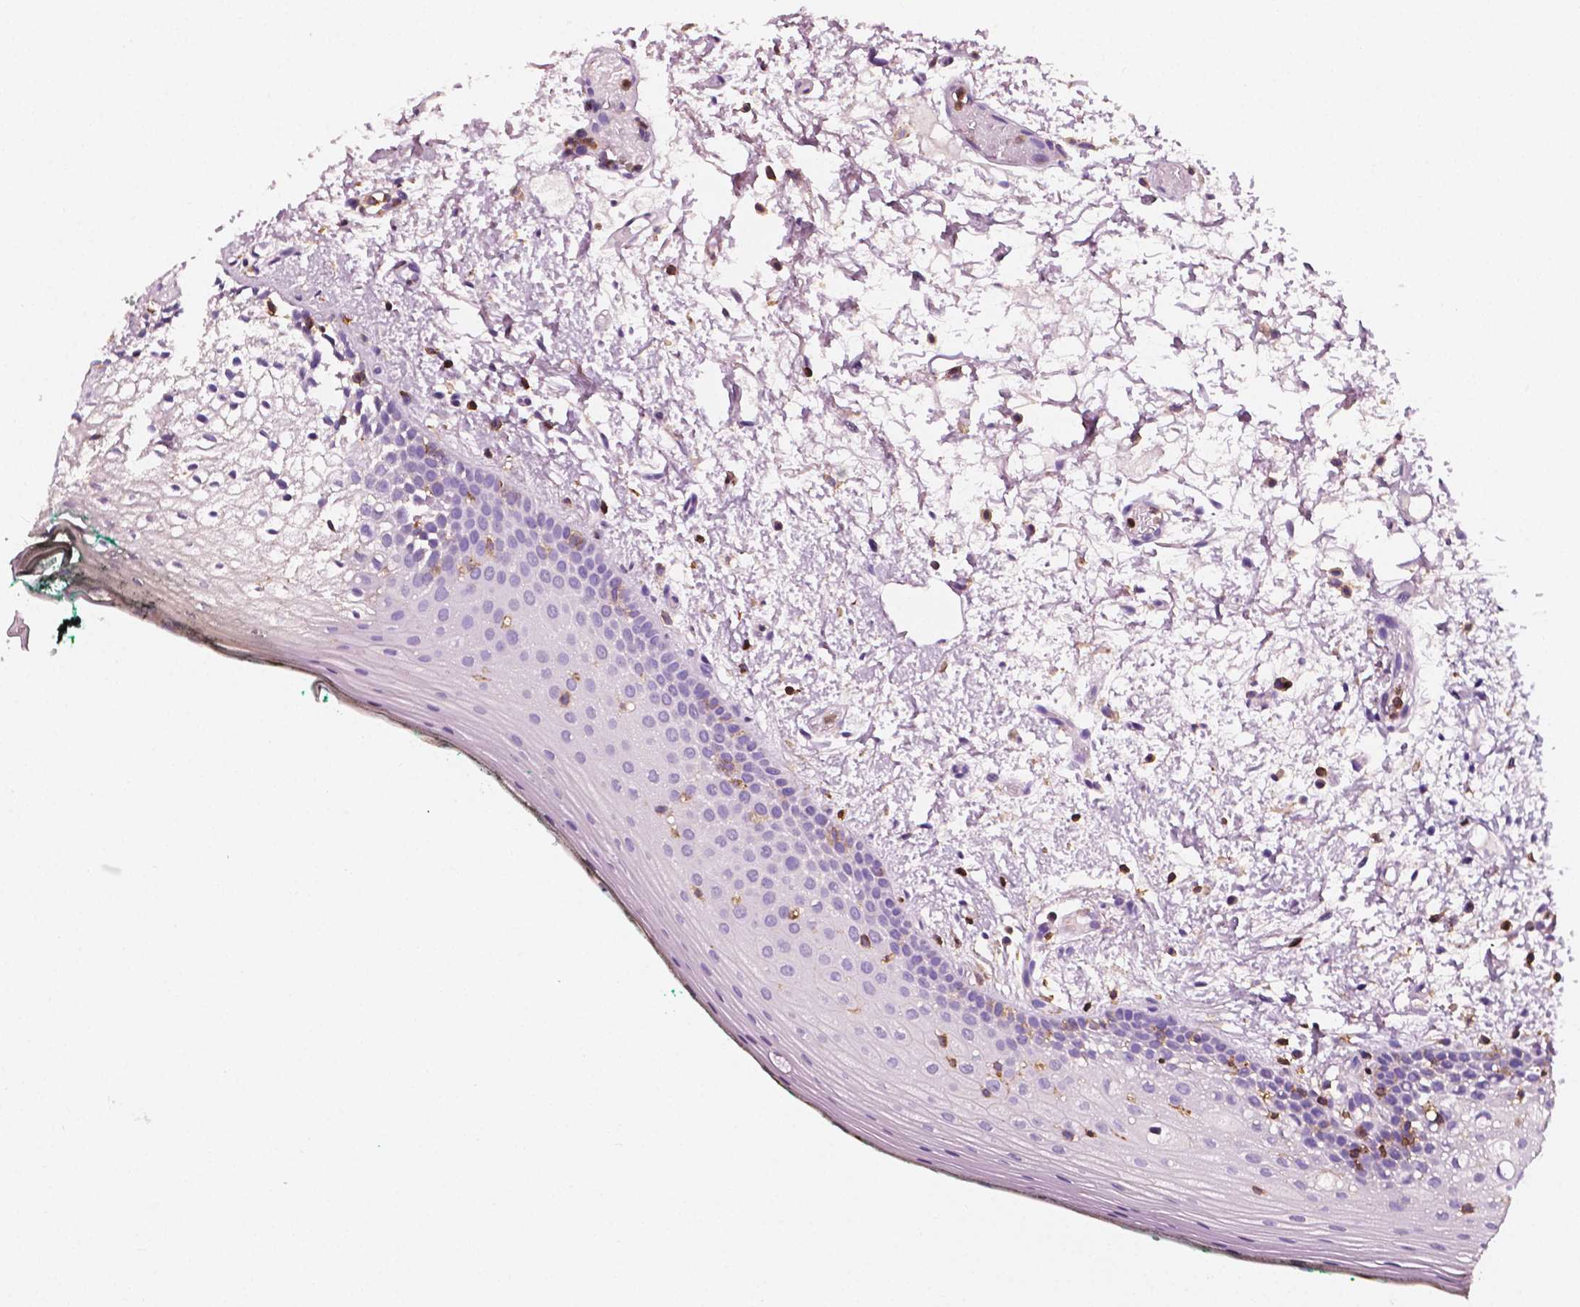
{"staining": {"intensity": "negative", "quantity": "none", "location": "none"}, "tissue": "oral mucosa", "cell_type": "Squamous epithelial cells", "image_type": "normal", "snomed": [{"axis": "morphology", "description": "Normal tissue, NOS"}, {"axis": "topography", "description": "Oral tissue"}], "caption": "Immunohistochemical staining of benign human oral mucosa reveals no significant expression in squamous epithelial cells.", "gene": "PTPRC", "patient": {"sex": "female", "age": 83}}